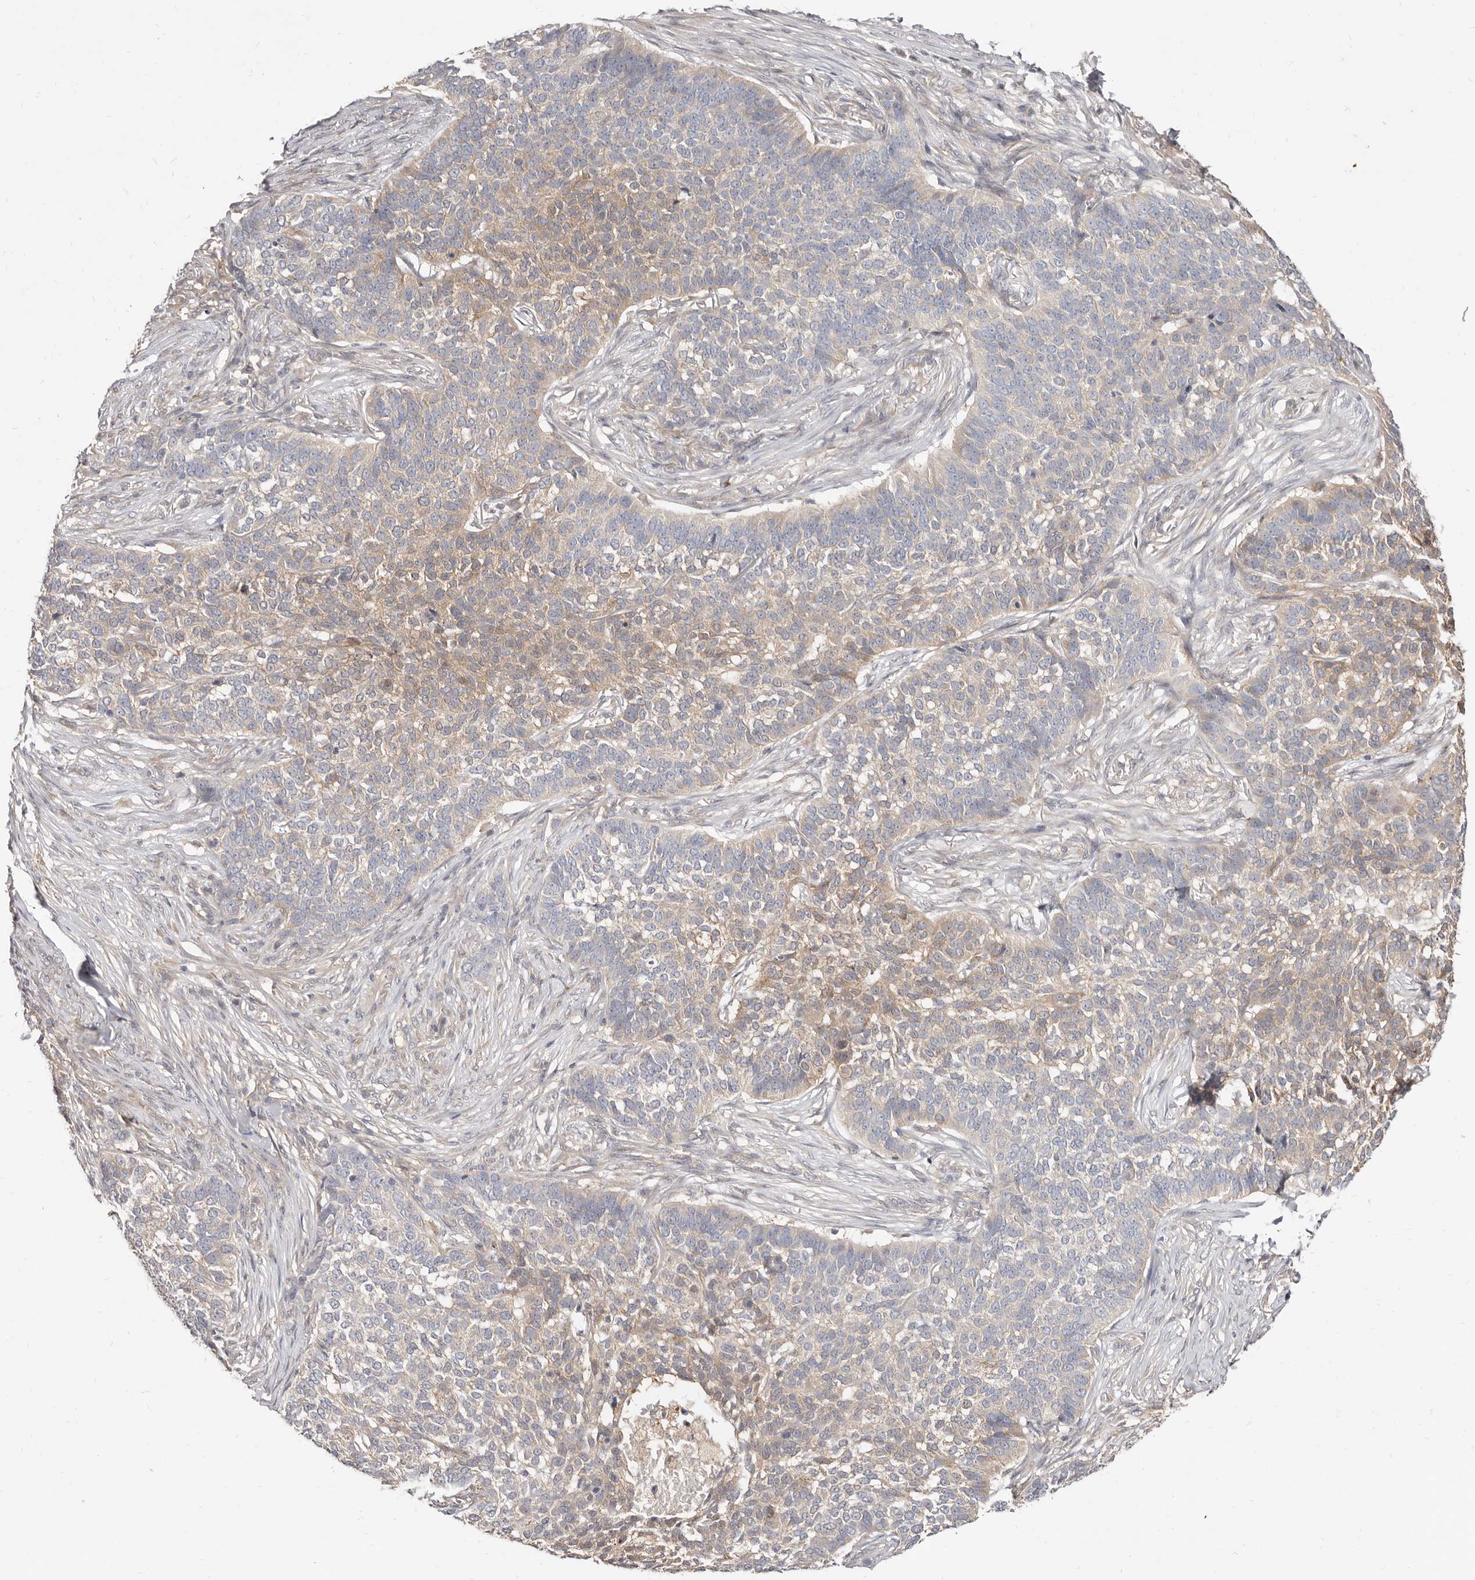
{"staining": {"intensity": "weak", "quantity": "25%-75%", "location": "cytoplasmic/membranous"}, "tissue": "skin cancer", "cell_type": "Tumor cells", "image_type": "cancer", "snomed": [{"axis": "morphology", "description": "Basal cell carcinoma"}, {"axis": "topography", "description": "Skin"}], "caption": "The photomicrograph exhibits staining of skin basal cell carcinoma, revealing weak cytoplasmic/membranous protein staining (brown color) within tumor cells.", "gene": "TC2N", "patient": {"sex": "male", "age": 85}}